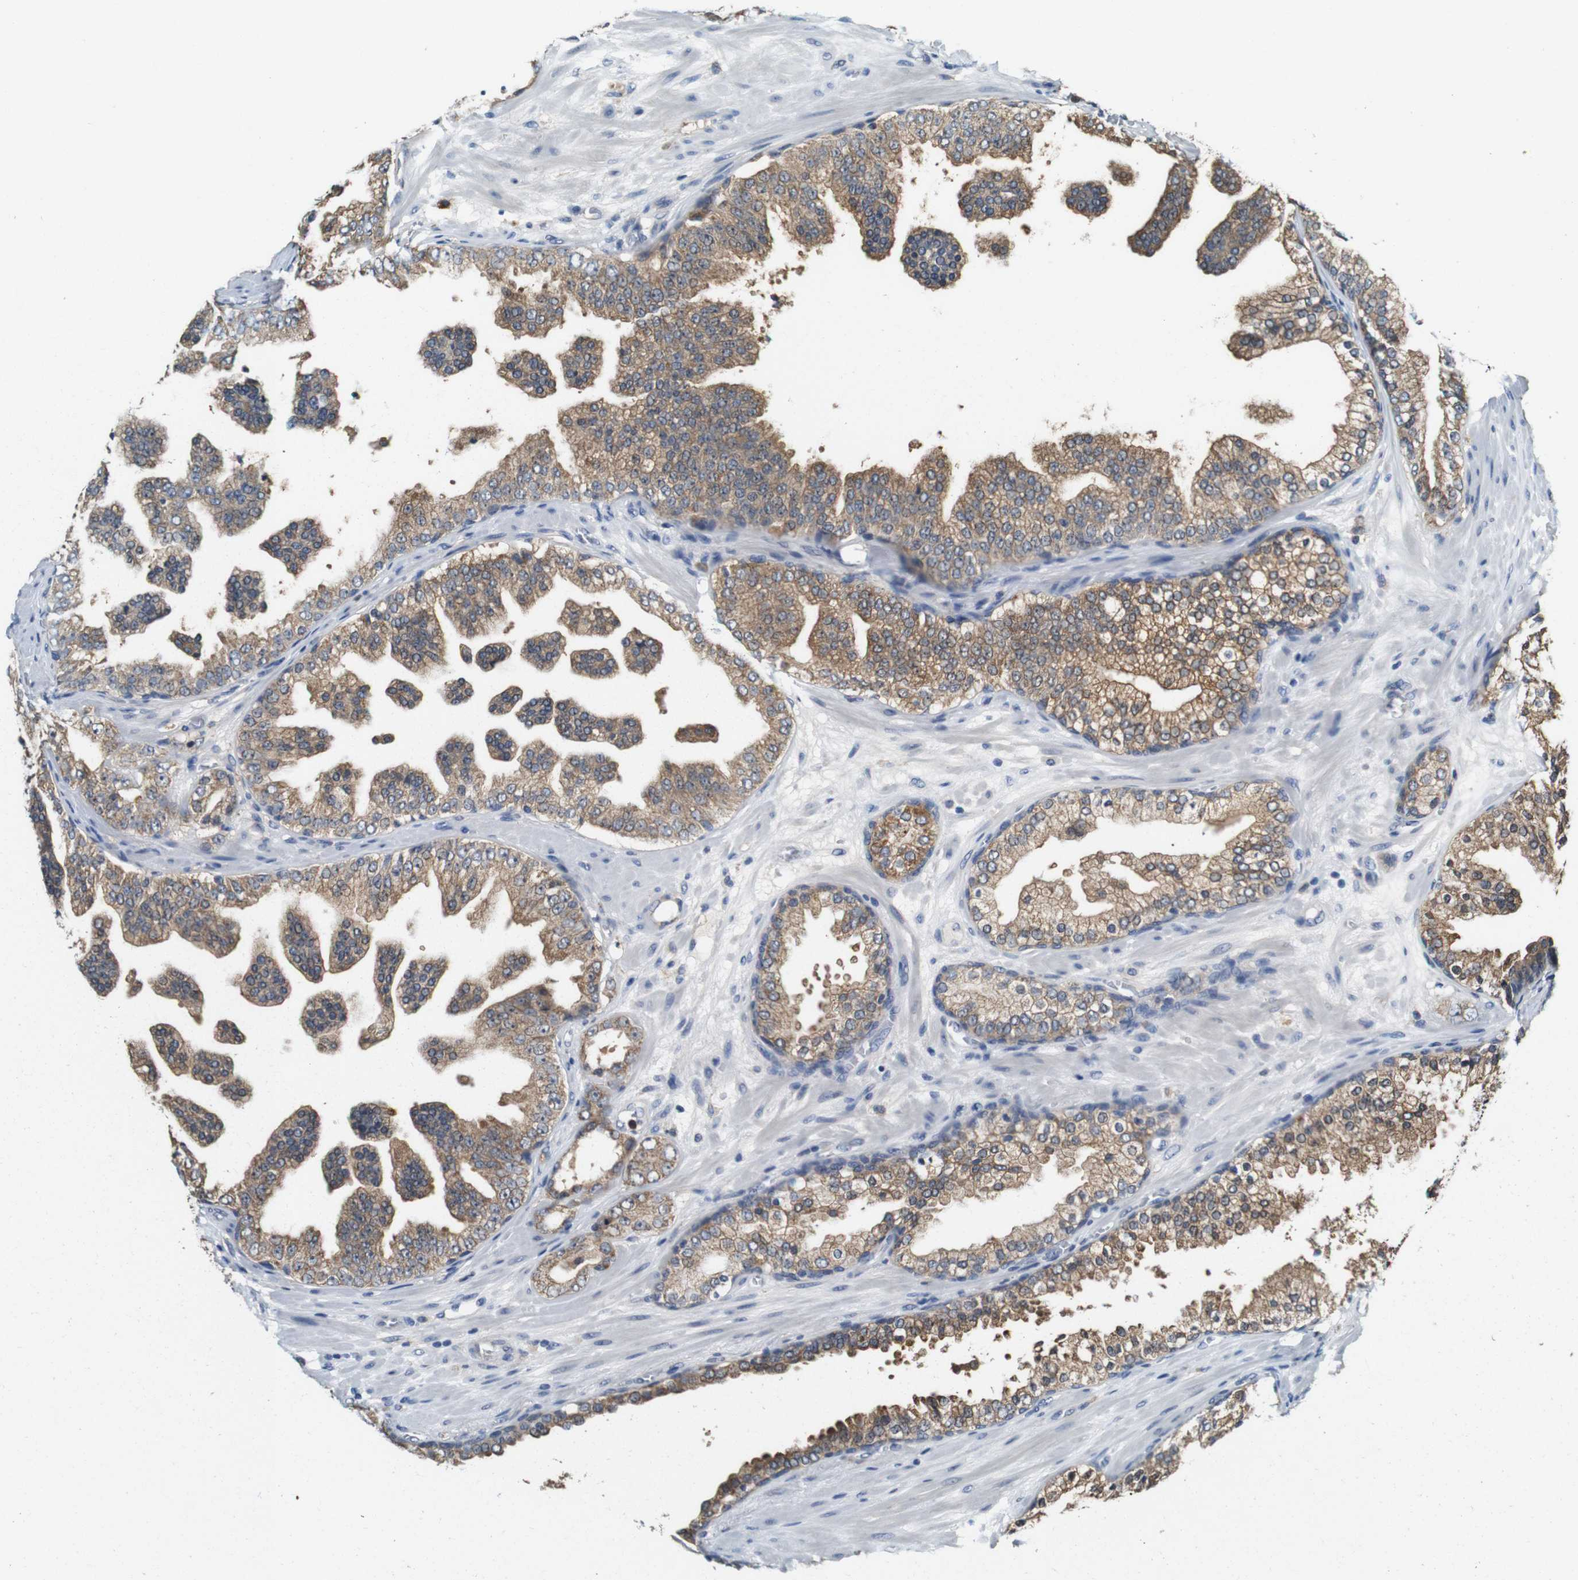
{"staining": {"intensity": "moderate", "quantity": ">75%", "location": "cytoplasmic/membranous"}, "tissue": "prostate cancer", "cell_type": "Tumor cells", "image_type": "cancer", "snomed": [{"axis": "morphology", "description": "Adenocarcinoma, High grade"}, {"axis": "topography", "description": "Prostate"}], "caption": "The immunohistochemical stain labels moderate cytoplasmic/membranous expression in tumor cells of prostate cancer (high-grade adenocarcinoma) tissue.", "gene": "NEBL", "patient": {"sex": "male", "age": 65}}